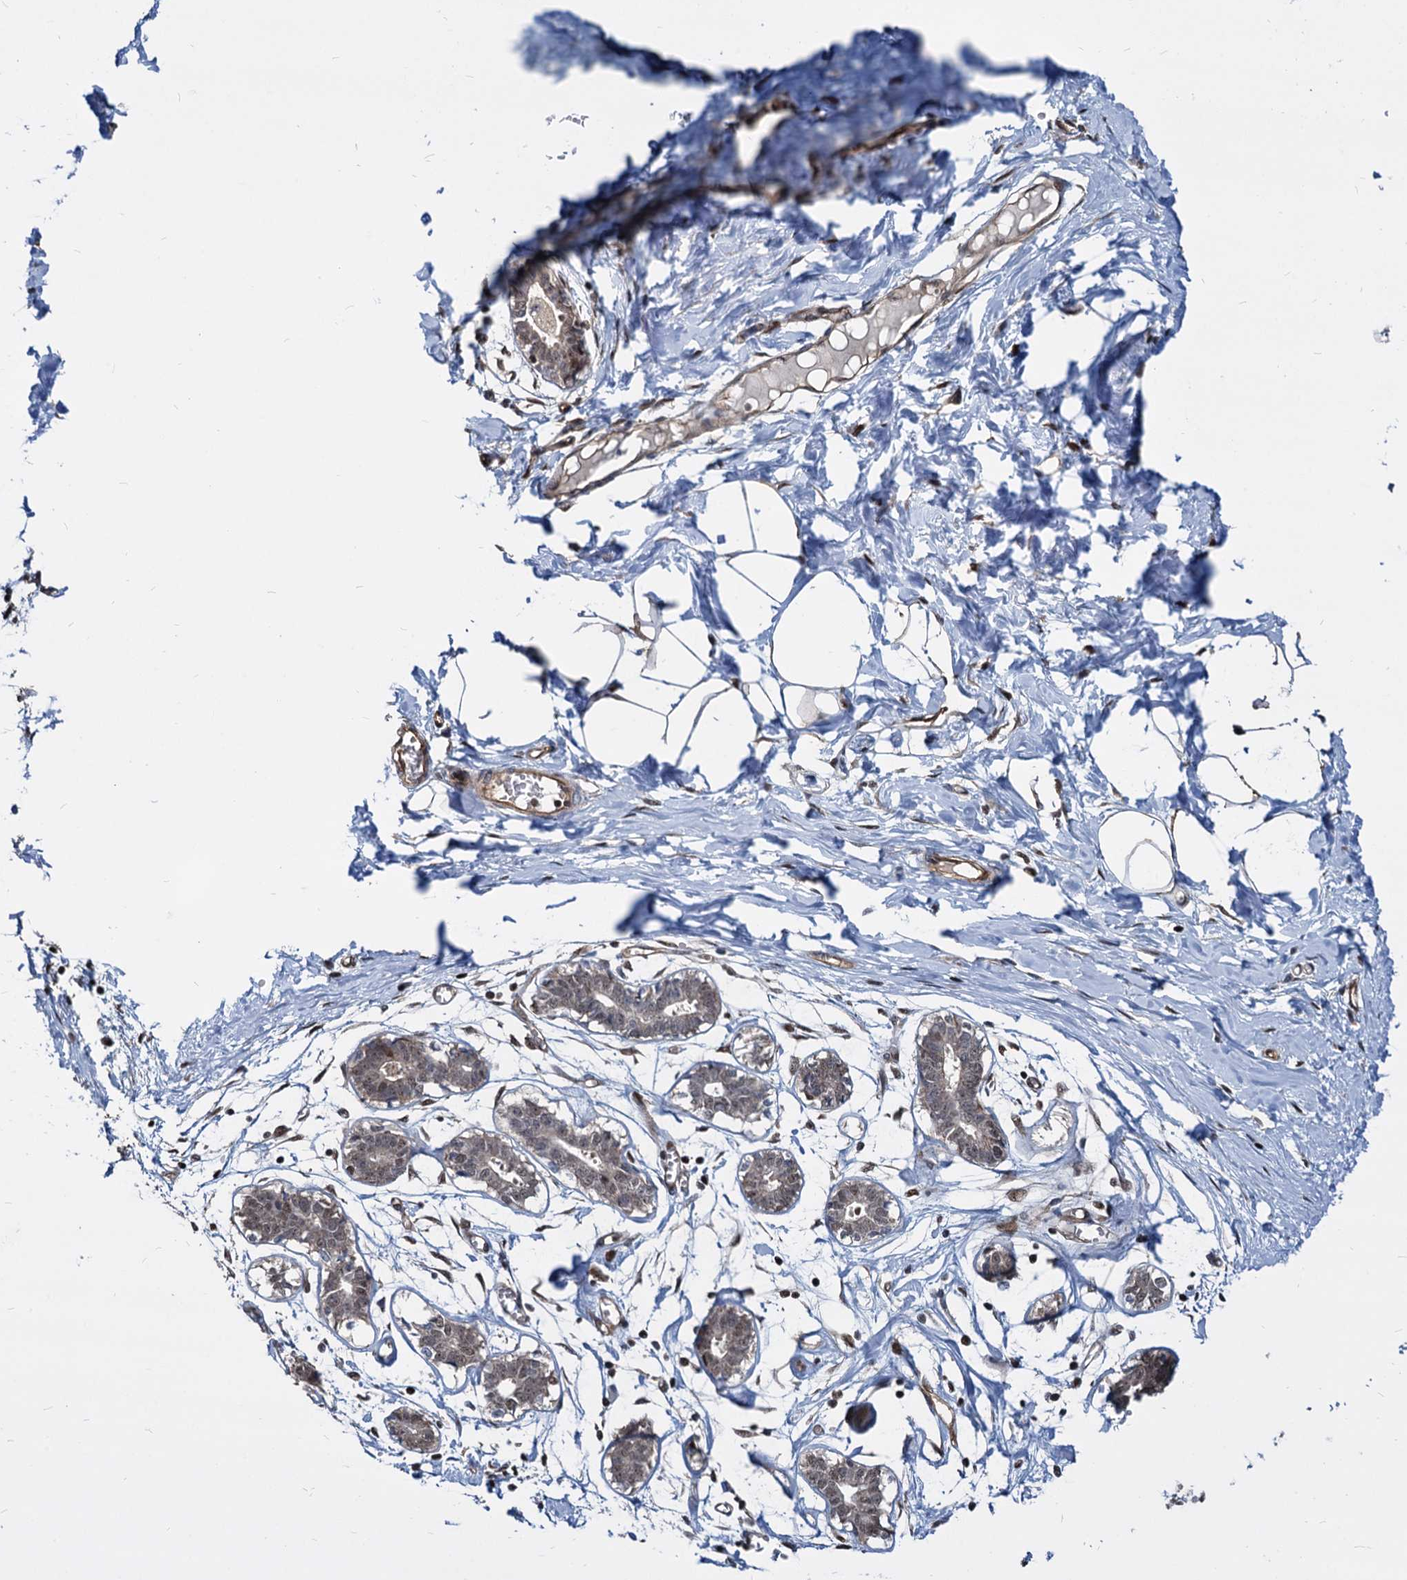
{"staining": {"intensity": "weak", "quantity": "25%-75%", "location": "cytoplasmic/membranous,nuclear"}, "tissue": "breast", "cell_type": "Adipocytes", "image_type": "normal", "snomed": [{"axis": "morphology", "description": "Normal tissue, NOS"}, {"axis": "topography", "description": "Breast"}], "caption": "Breast stained for a protein shows weak cytoplasmic/membranous,nuclear positivity in adipocytes. (DAB = brown stain, brightfield microscopy at high magnification).", "gene": "UBLCP1", "patient": {"sex": "female", "age": 27}}